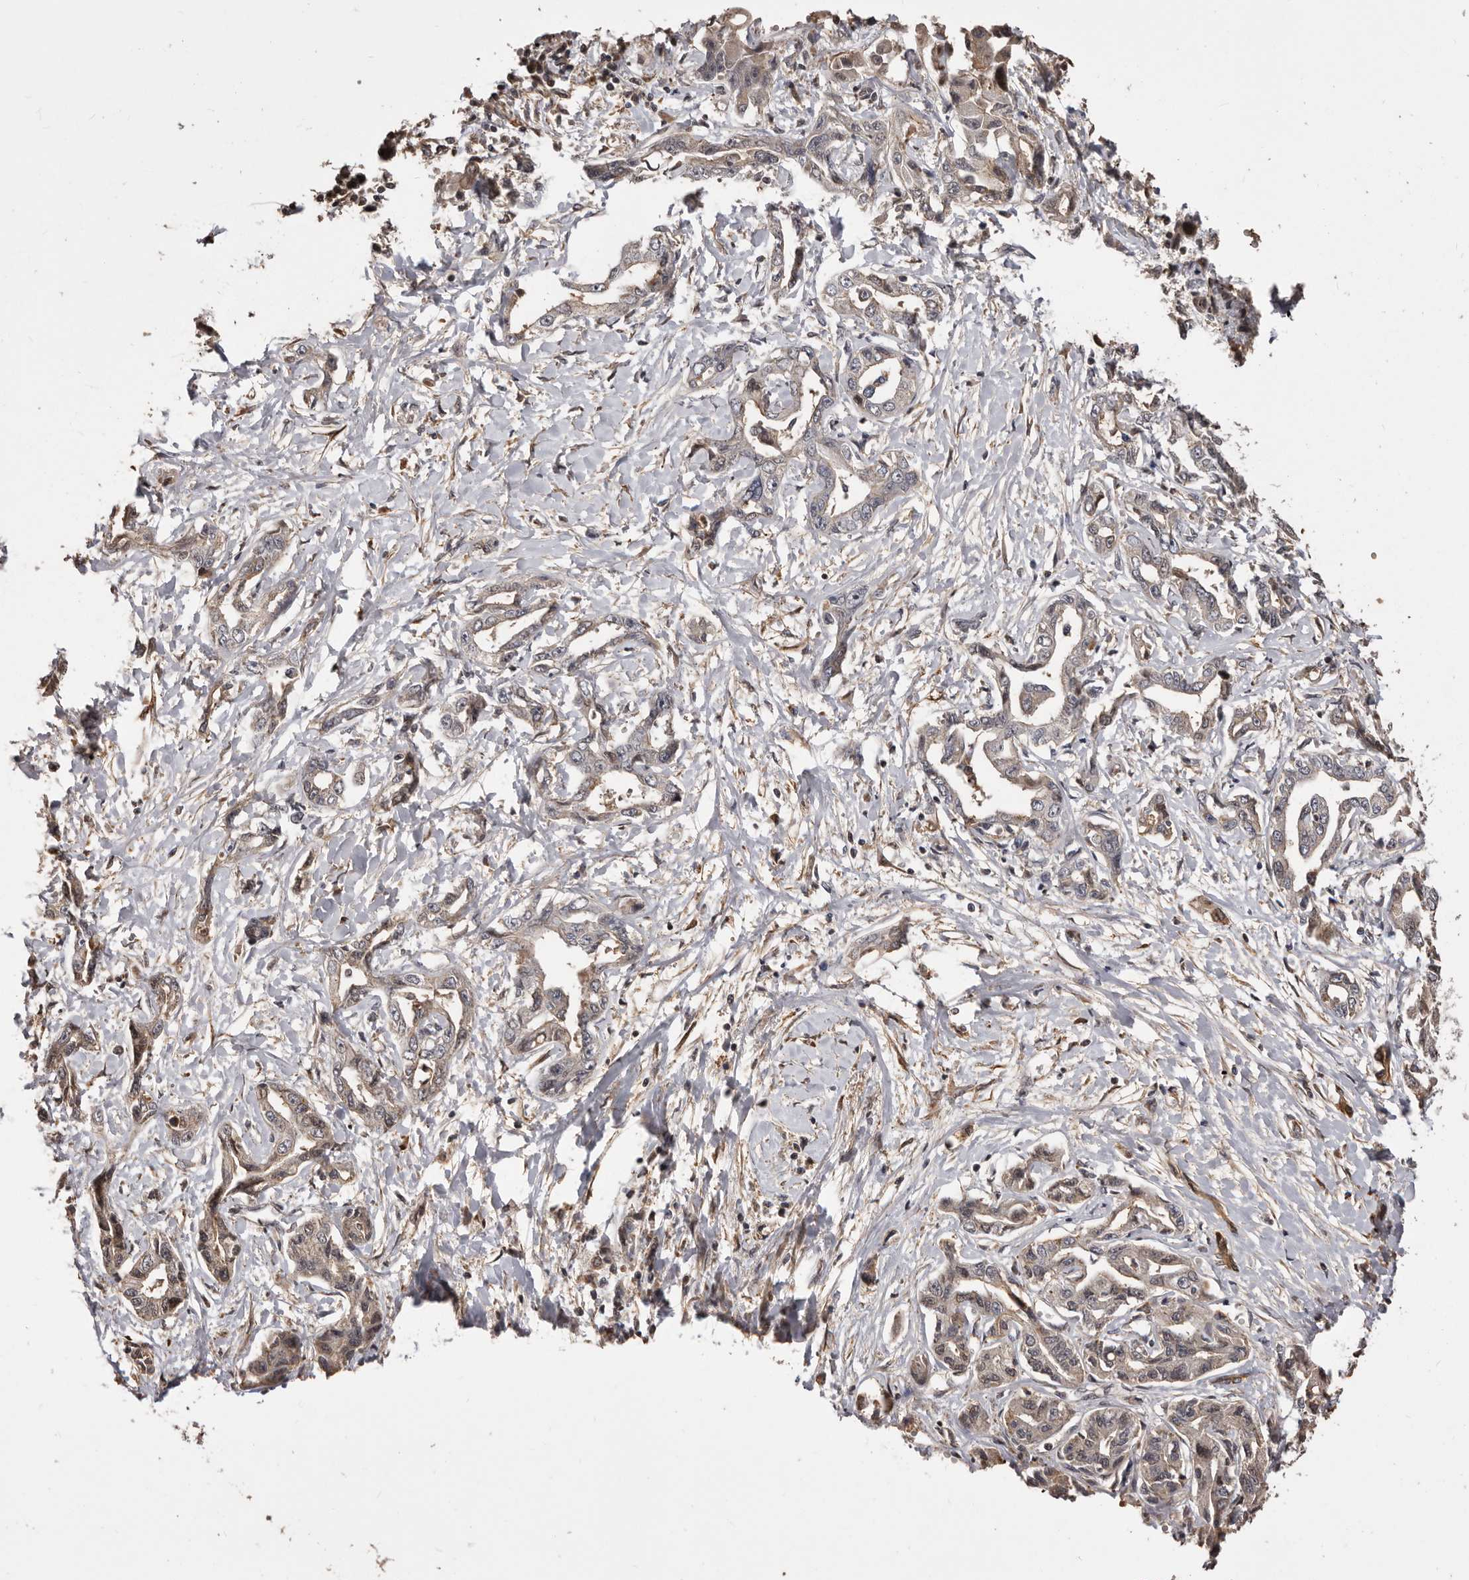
{"staining": {"intensity": "weak", "quantity": "<25%", "location": "cytoplasmic/membranous"}, "tissue": "liver cancer", "cell_type": "Tumor cells", "image_type": "cancer", "snomed": [{"axis": "morphology", "description": "Cholangiocarcinoma"}, {"axis": "topography", "description": "Liver"}], "caption": "Tumor cells are negative for brown protein staining in cholangiocarcinoma (liver).", "gene": "ALPK1", "patient": {"sex": "male", "age": 59}}